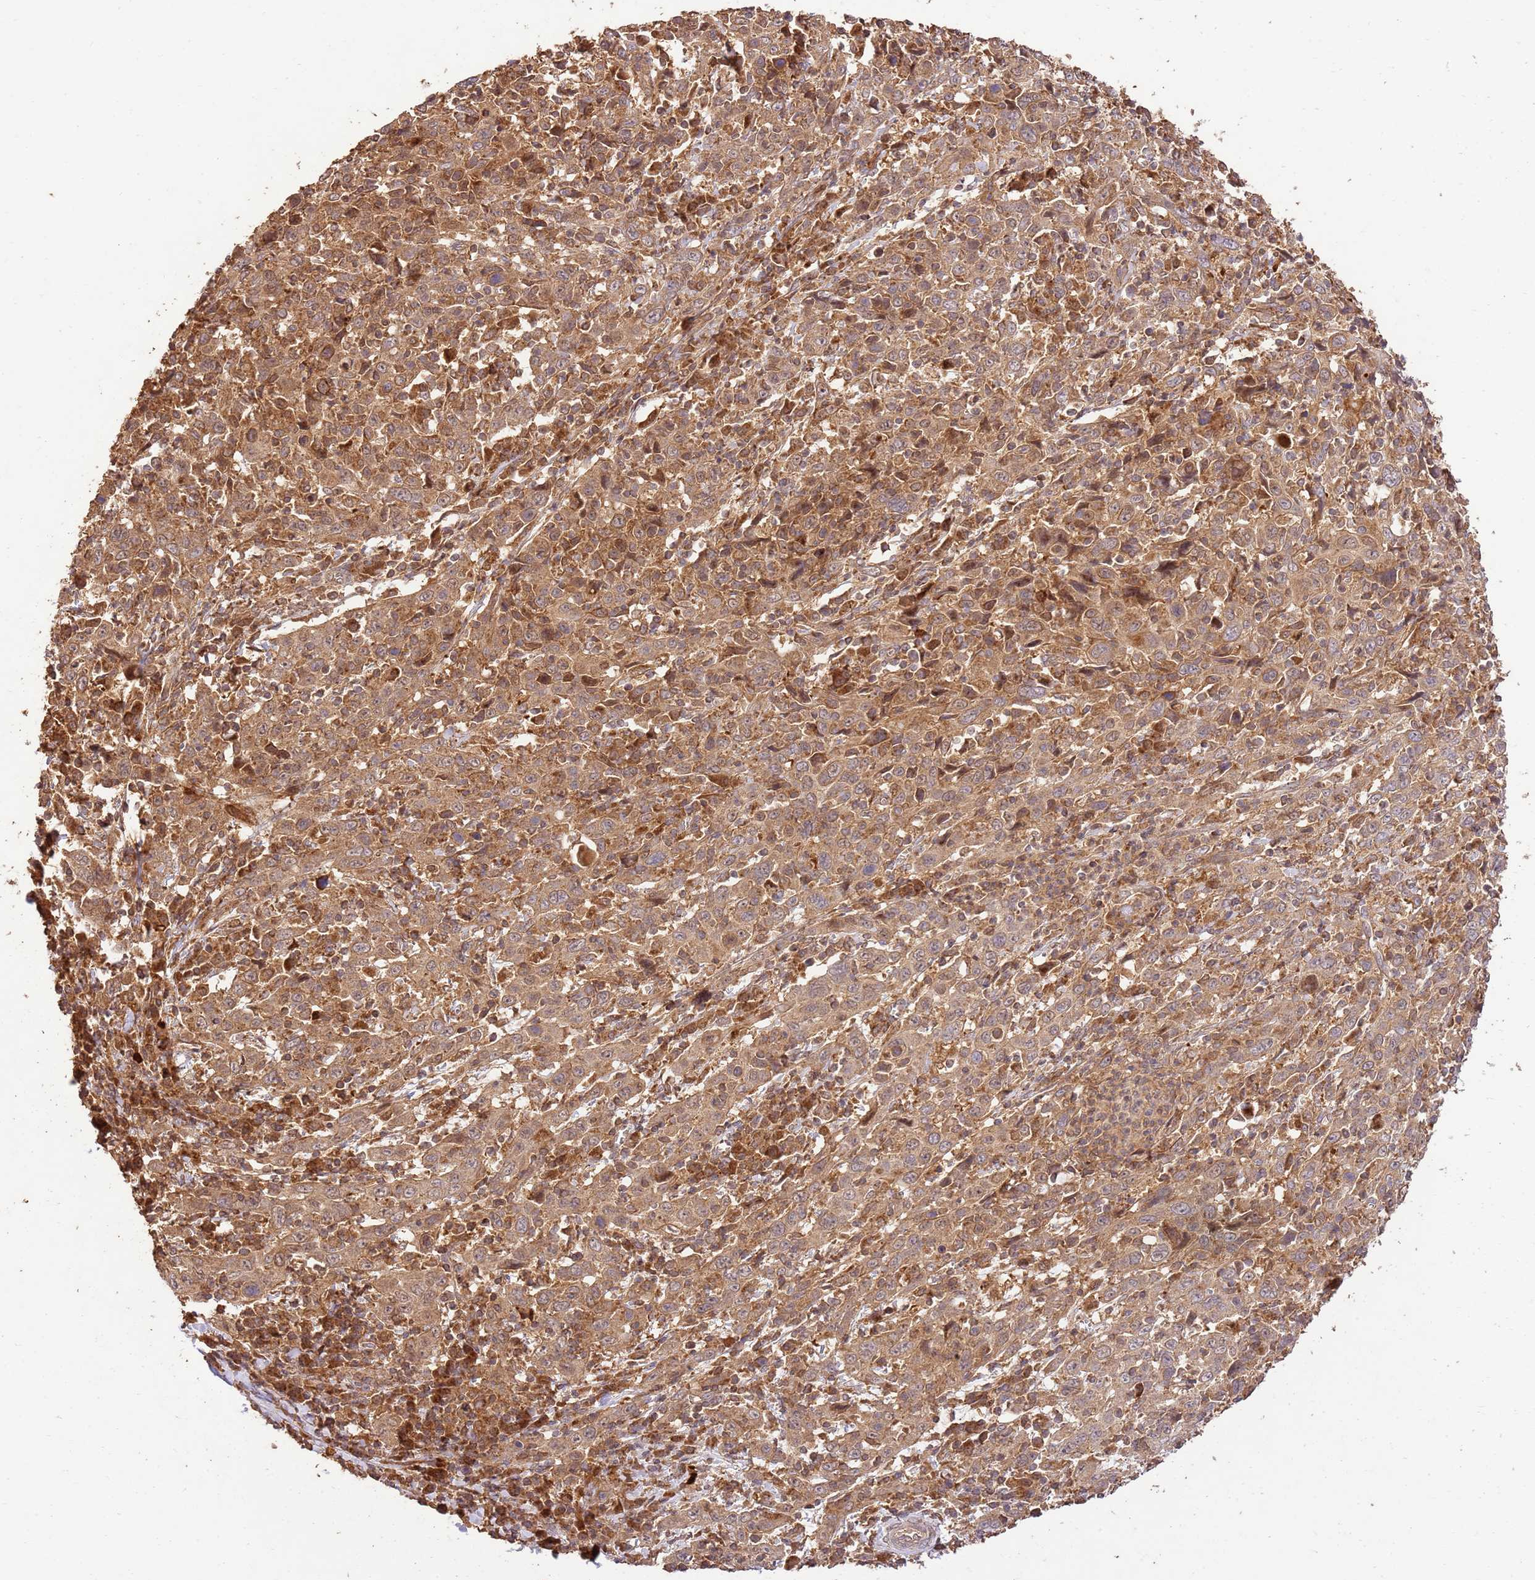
{"staining": {"intensity": "moderate", "quantity": ">75%", "location": "cytoplasmic/membranous"}, "tissue": "cervical cancer", "cell_type": "Tumor cells", "image_type": "cancer", "snomed": [{"axis": "morphology", "description": "Squamous cell carcinoma, NOS"}, {"axis": "topography", "description": "Cervix"}], "caption": "This image displays immunohistochemistry (IHC) staining of cervical cancer (squamous cell carcinoma), with medium moderate cytoplasmic/membranous expression in about >75% of tumor cells.", "gene": "LRRC28", "patient": {"sex": "female", "age": 46}}